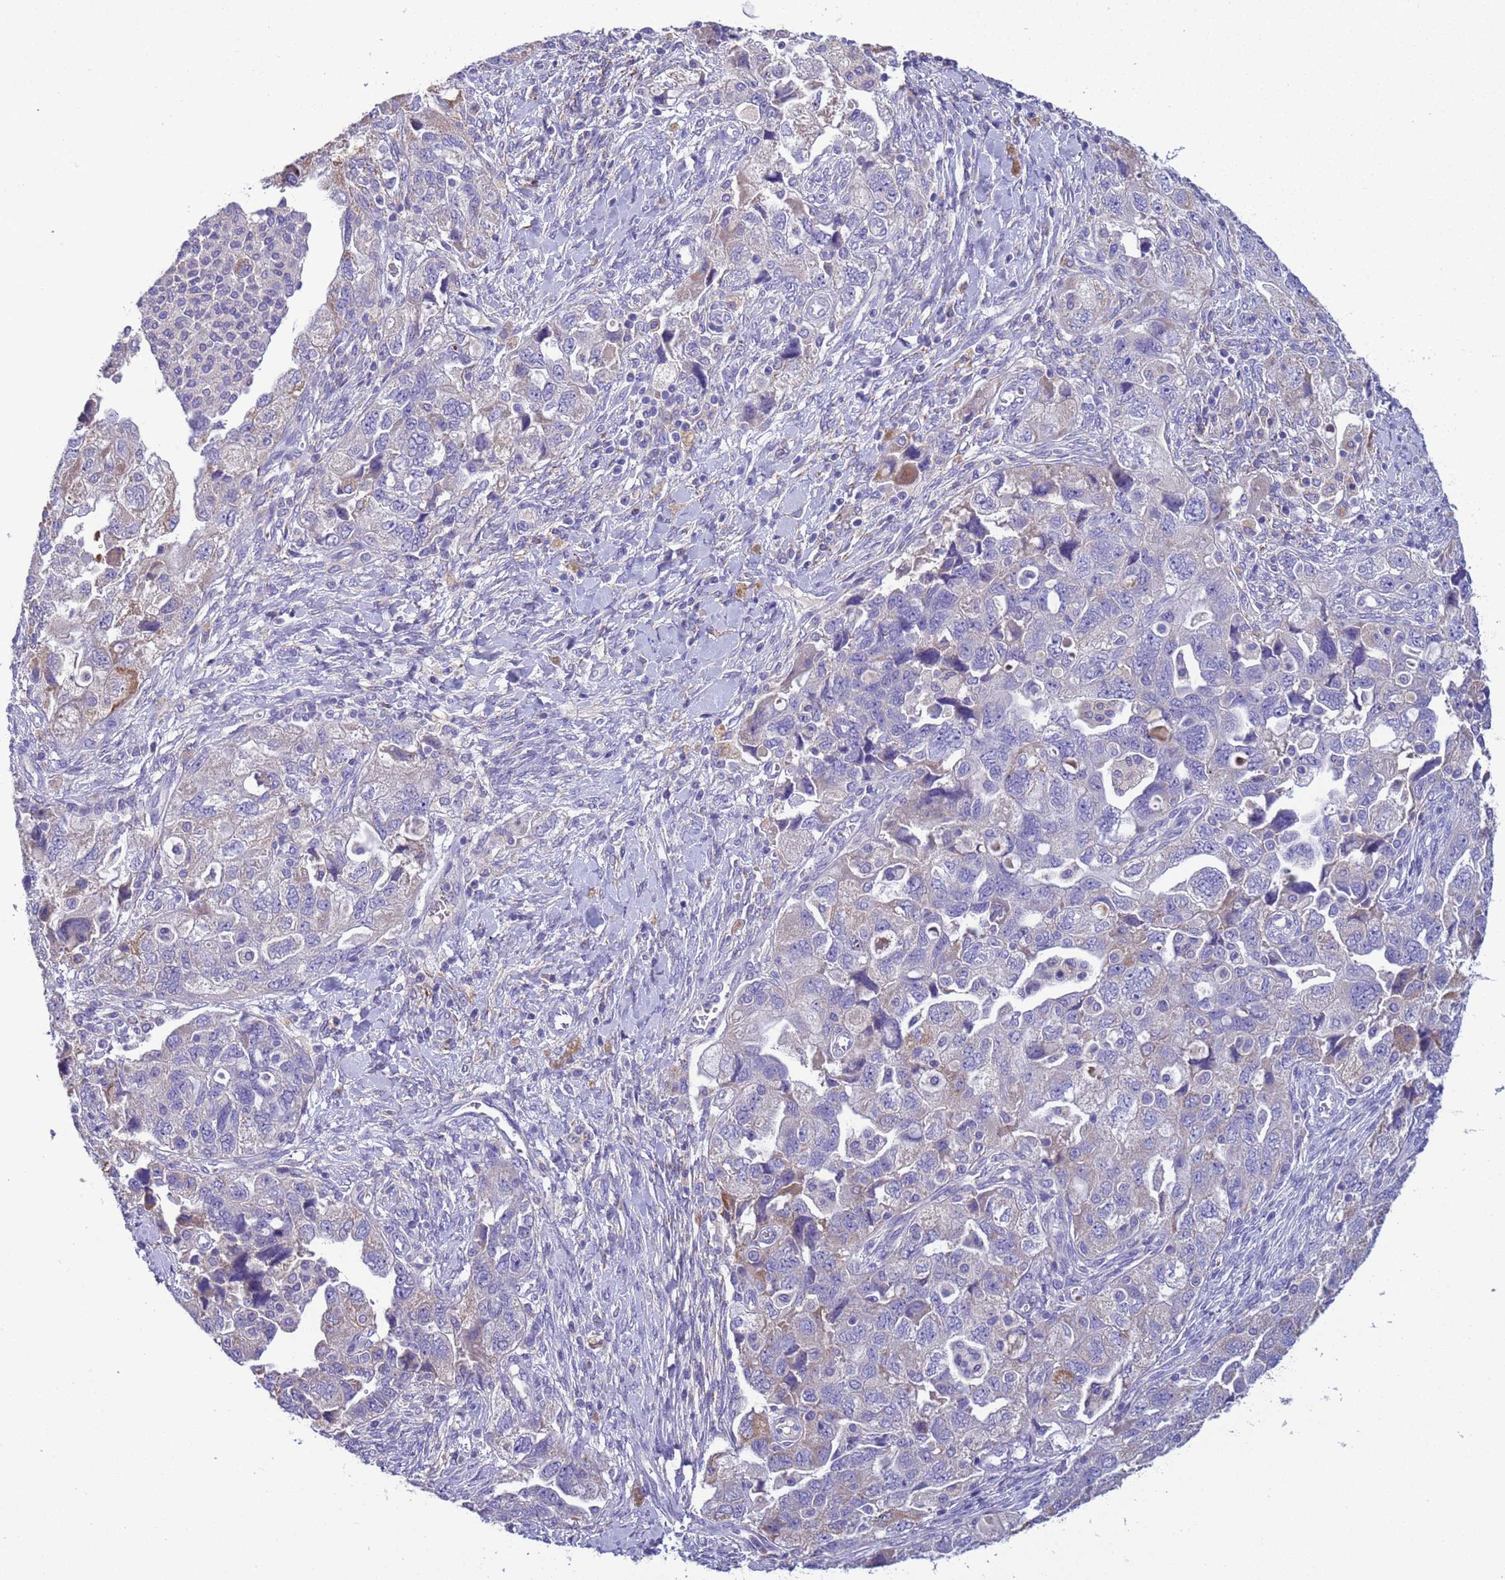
{"staining": {"intensity": "negative", "quantity": "none", "location": "none"}, "tissue": "ovarian cancer", "cell_type": "Tumor cells", "image_type": "cancer", "snomed": [{"axis": "morphology", "description": "Carcinoma, NOS"}, {"axis": "morphology", "description": "Cystadenocarcinoma, serous, NOS"}, {"axis": "topography", "description": "Ovary"}], "caption": "DAB (3,3'-diaminobenzidine) immunohistochemical staining of human carcinoma (ovarian) displays no significant expression in tumor cells. (DAB (3,3'-diaminobenzidine) immunohistochemistry with hematoxylin counter stain).", "gene": "SLC24A3", "patient": {"sex": "female", "age": 69}}